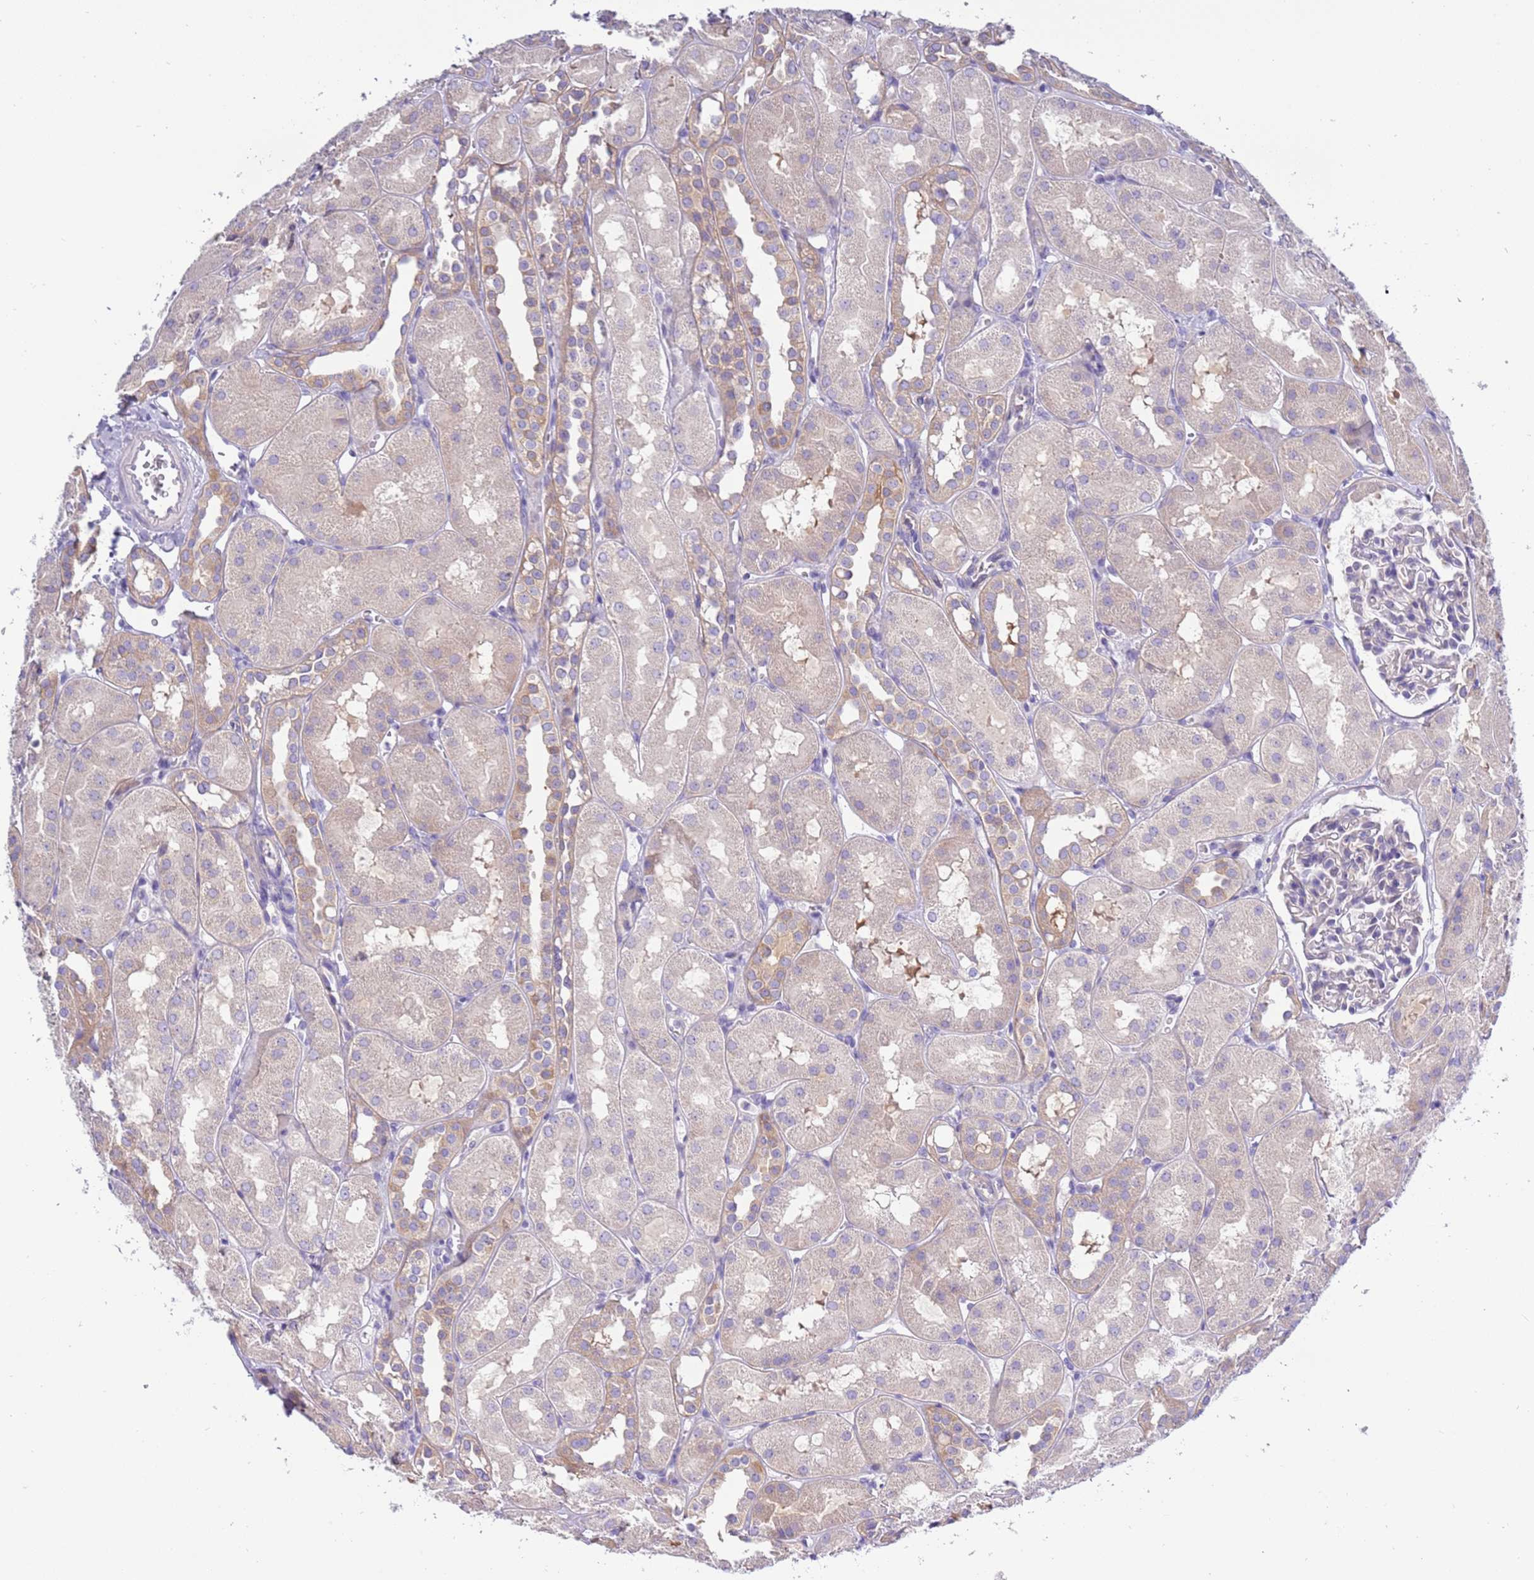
{"staining": {"intensity": "negative", "quantity": "none", "location": "none"}, "tissue": "kidney", "cell_type": "Cells in glomeruli", "image_type": "normal", "snomed": [{"axis": "morphology", "description": "Normal tissue, NOS"}, {"axis": "topography", "description": "Kidney"}, {"axis": "topography", "description": "Urinary bladder"}], "caption": "Immunohistochemistry (IHC) image of unremarkable kidney: human kidney stained with DAB reveals no significant protein staining in cells in glomeruli.", "gene": "STIP1", "patient": {"sex": "male", "age": 16}}